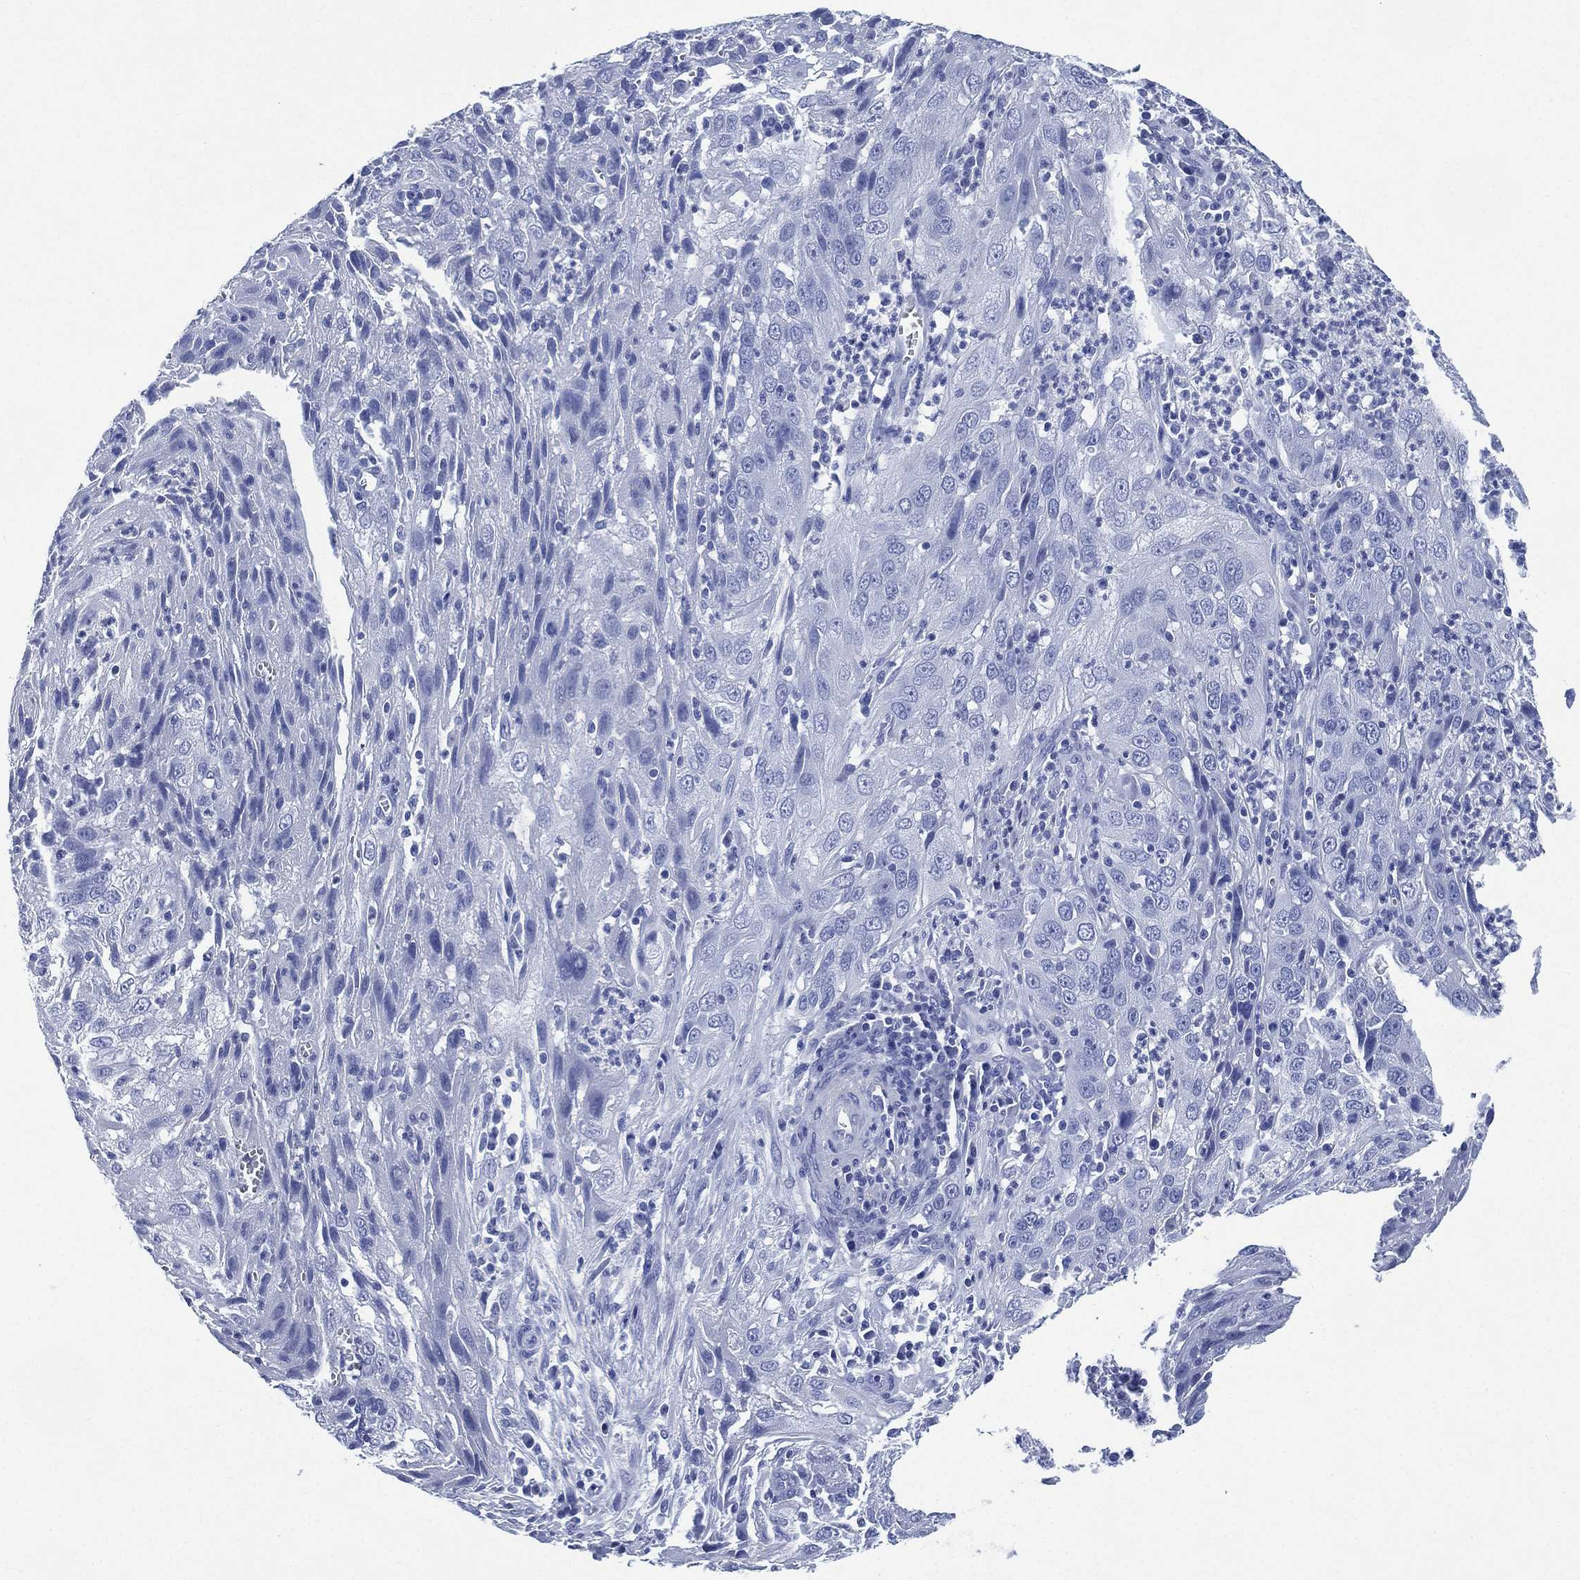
{"staining": {"intensity": "negative", "quantity": "none", "location": "none"}, "tissue": "cervical cancer", "cell_type": "Tumor cells", "image_type": "cancer", "snomed": [{"axis": "morphology", "description": "Squamous cell carcinoma, NOS"}, {"axis": "topography", "description": "Cervix"}], "caption": "Image shows no protein staining in tumor cells of cervical cancer (squamous cell carcinoma) tissue.", "gene": "SIGLECL1", "patient": {"sex": "female", "age": 32}}